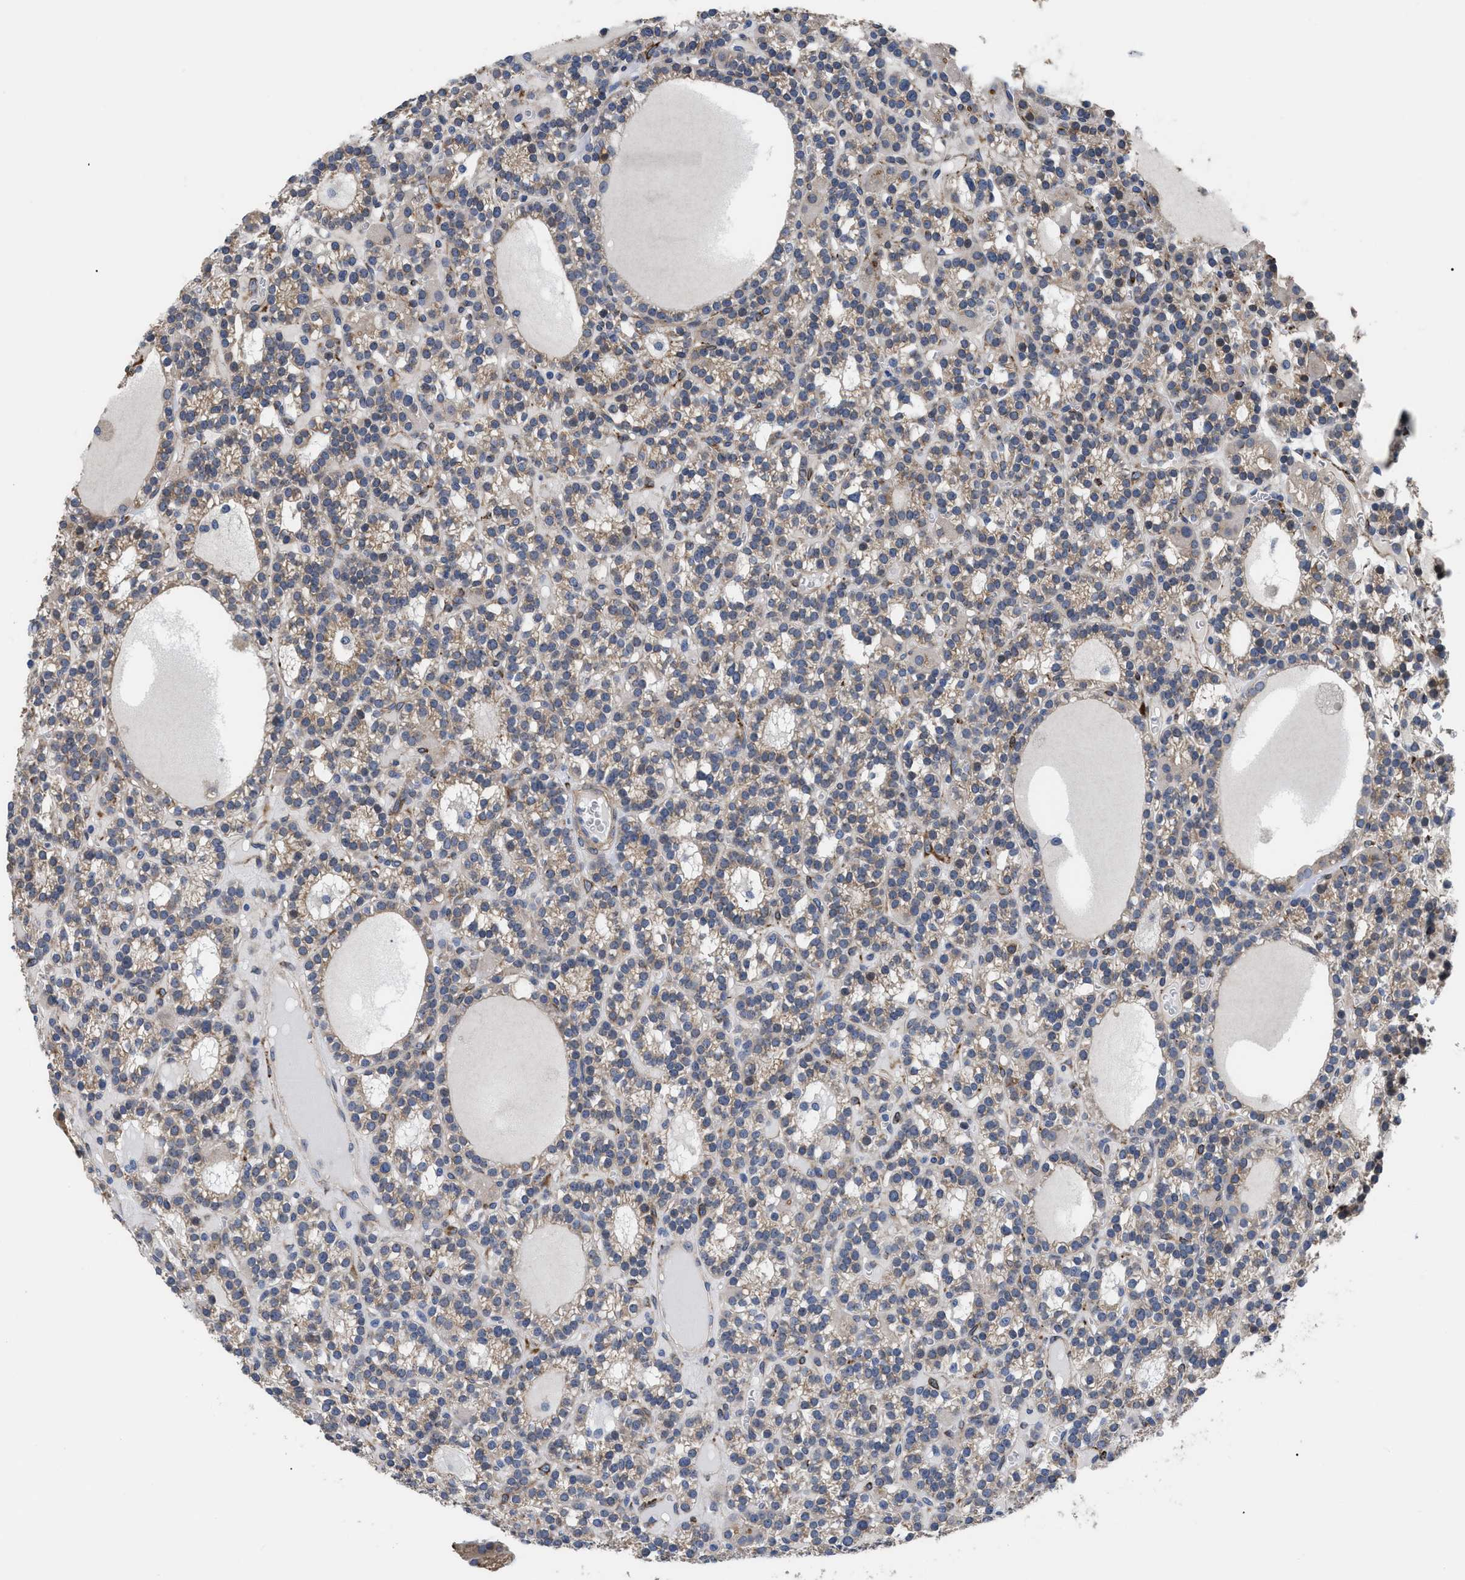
{"staining": {"intensity": "moderate", "quantity": "25%-75%", "location": "cytoplasmic/membranous"}, "tissue": "parathyroid gland", "cell_type": "Glandular cells", "image_type": "normal", "snomed": [{"axis": "morphology", "description": "Normal tissue, NOS"}, {"axis": "morphology", "description": "Adenoma, NOS"}, {"axis": "topography", "description": "Parathyroid gland"}], "caption": "Parathyroid gland stained with DAB IHC displays medium levels of moderate cytoplasmic/membranous positivity in approximately 25%-75% of glandular cells. (DAB = brown stain, brightfield microscopy at high magnification).", "gene": "SQLE", "patient": {"sex": "female", "age": 58}}